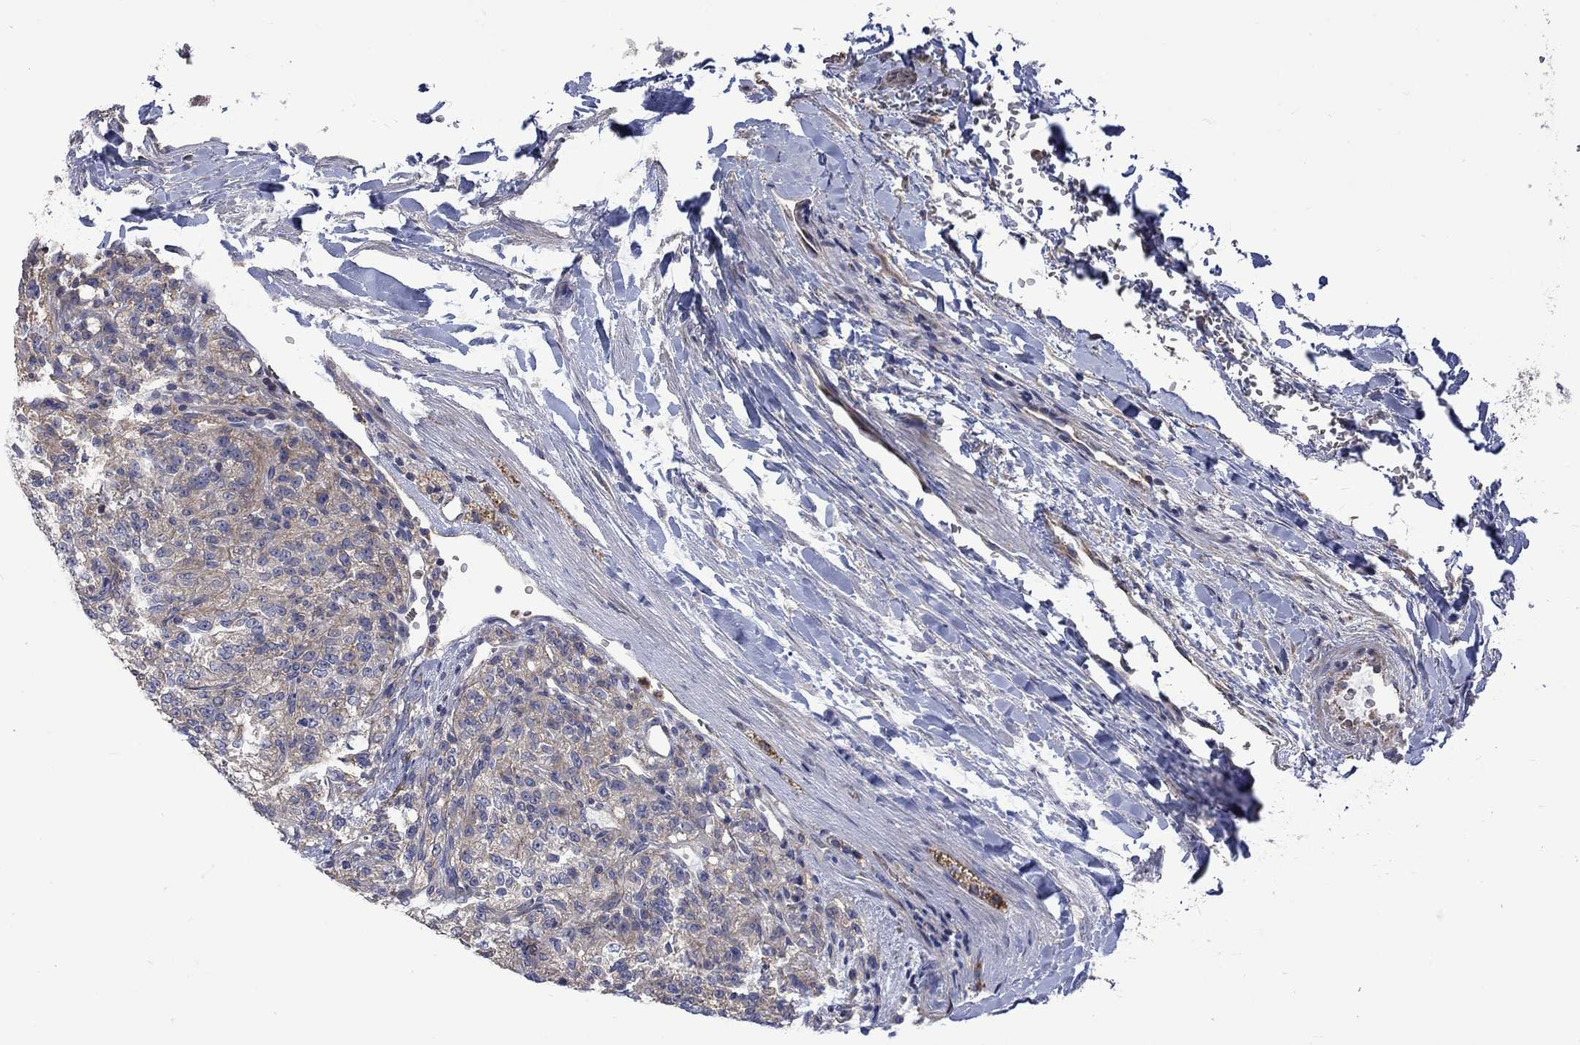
{"staining": {"intensity": "weak", "quantity": ">75%", "location": "cytoplasmic/membranous"}, "tissue": "renal cancer", "cell_type": "Tumor cells", "image_type": "cancer", "snomed": [{"axis": "morphology", "description": "Adenocarcinoma, NOS"}, {"axis": "topography", "description": "Kidney"}], "caption": "Renal cancer (adenocarcinoma) tissue exhibits weak cytoplasmic/membranous staining in approximately >75% of tumor cells", "gene": "CAMKK2", "patient": {"sex": "female", "age": 63}}